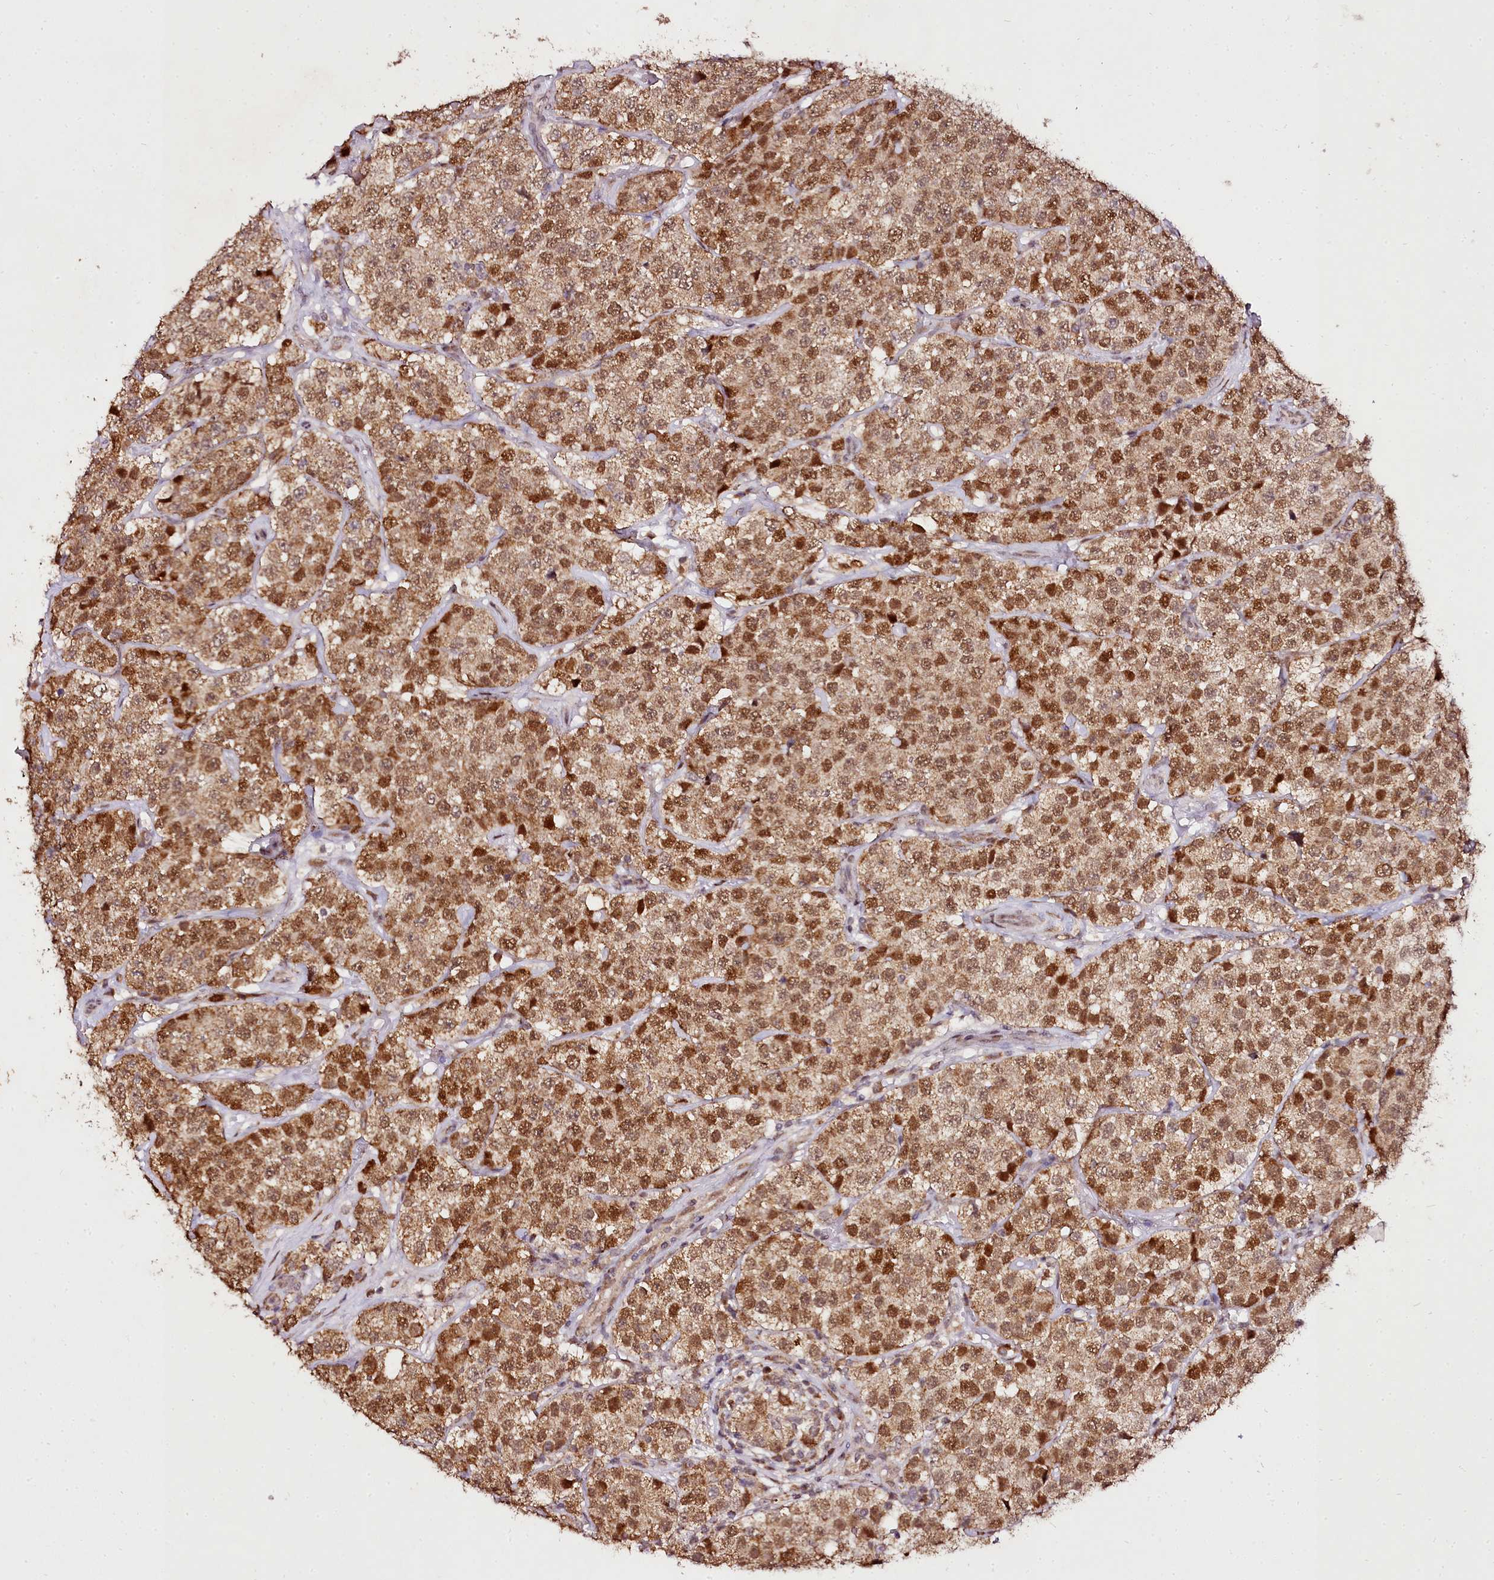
{"staining": {"intensity": "moderate", "quantity": ">75%", "location": "cytoplasmic/membranous,nuclear"}, "tissue": "testis cancer", "cell_type": "Tumor cells", "image_type": "cancer", "snomed": [{"axis": "morphology", "description": "Seminoma, NOS"}, {"axis": "topography", "description": "Testis"}], "caption": "DAB immunohistochemical staining of testis cancer (seminoma) reveals moderate cytoplasmic/membranous and nuclear protein expression in approximately >75% of tumor cells. The staining is performed using DAB (3,3'-diaminobenzidine) brown chromogen to label protein expression. The nuclei are counter-stained blue using hematoxylin.", "gene": "EDIL3", "patient": {"sex": "male", "age": 34}}